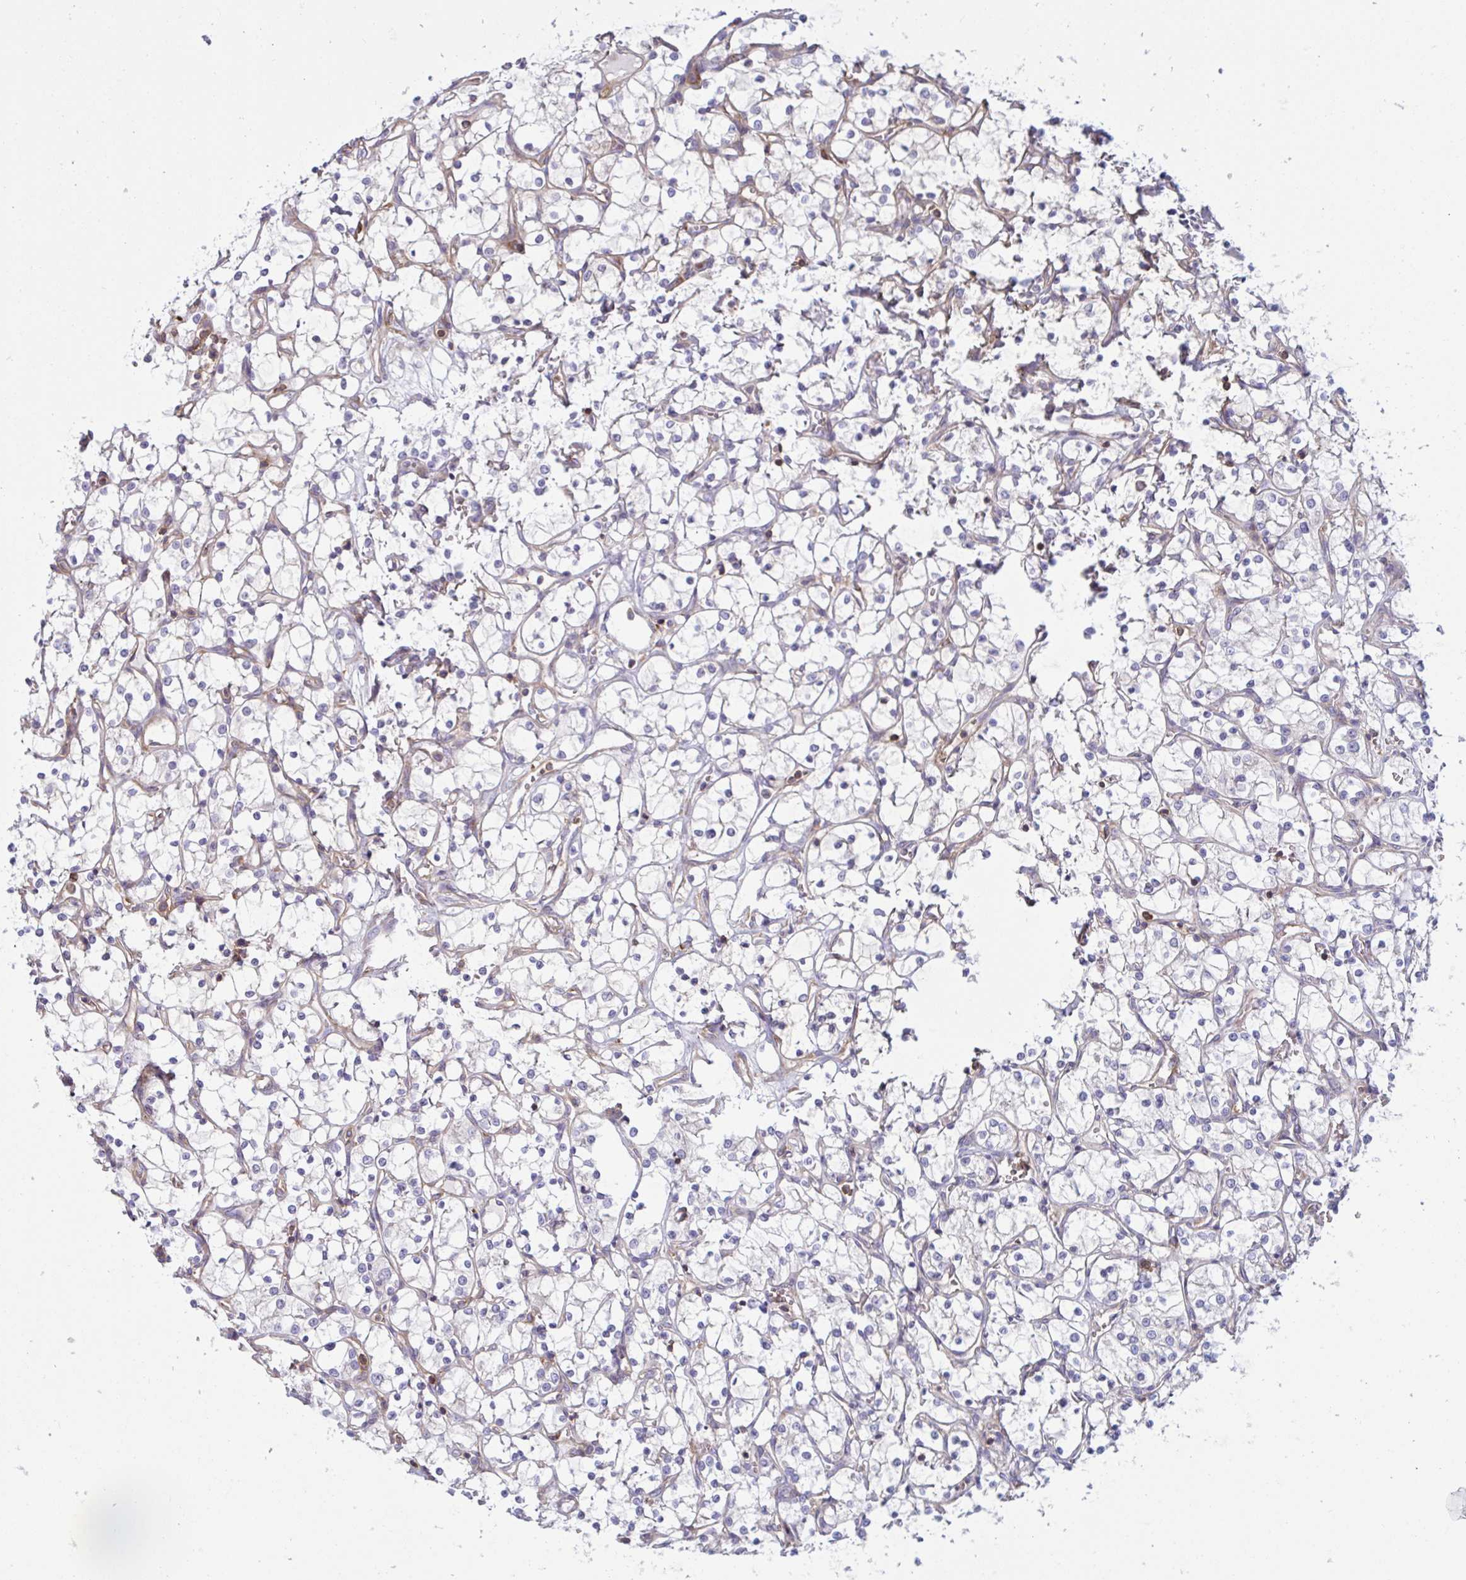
{"staining": {"intensity": "negative", "quantity": "none", "location": "none"}, "tissue": "renal cancer", "cell_type": "Tumor cells", "image_type": "cancer", "snomed": [{"axis": "morphology", "description": "Adenocarcinoma, NOS"}, {"axis": "topography", "description": "Kidney"}], "caption": "Immunohistochemistry (IHC) of human adenocarcinoma (renal) shows no positivity in tumor cells.", "gene": "TSC22D3", "patient": {"sex": "female", "age": 69}}